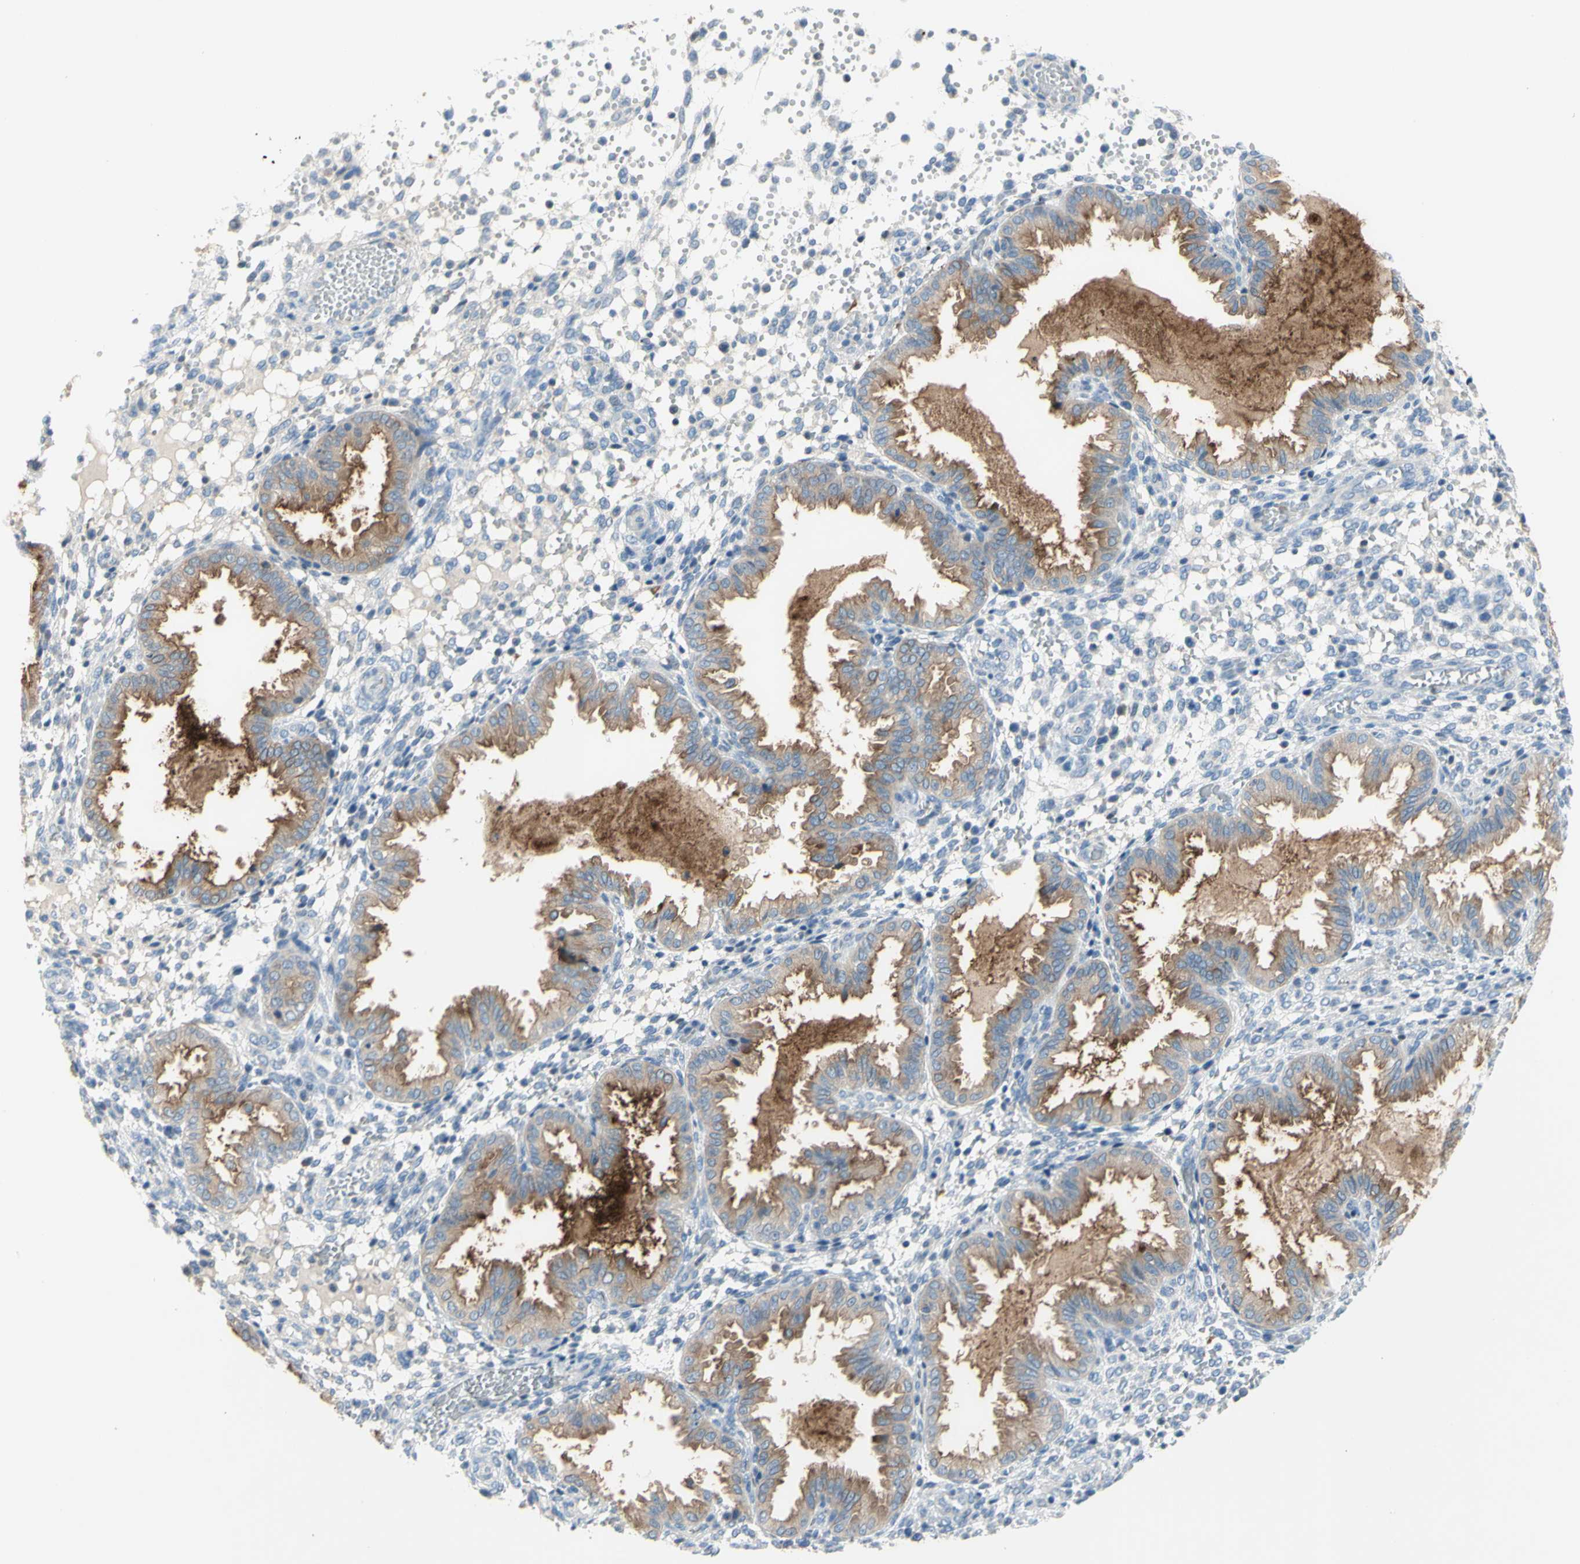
{"staining": {"intensity": "negative", "quantity": "none", "location": "none"}, "tissue": "endometrium", "cell_type": "Cells in endometrial stroma", "image_type": "normal", "snomed": [{"axis": "morphology", "description": "Normal tissue, NOS"}, {"axis": "topography", "description": "Endometrium"}], "caption": "Photomicrograph shows no protein staining in cells in endometrial stroma of benign endometrium. Brightfield microscopy of IHC stained with DAB (brown) and hematoxylin (blue), captured at high magnification.", "gene": "MUC1", "patient": {"sex": "female", "age": 33}}